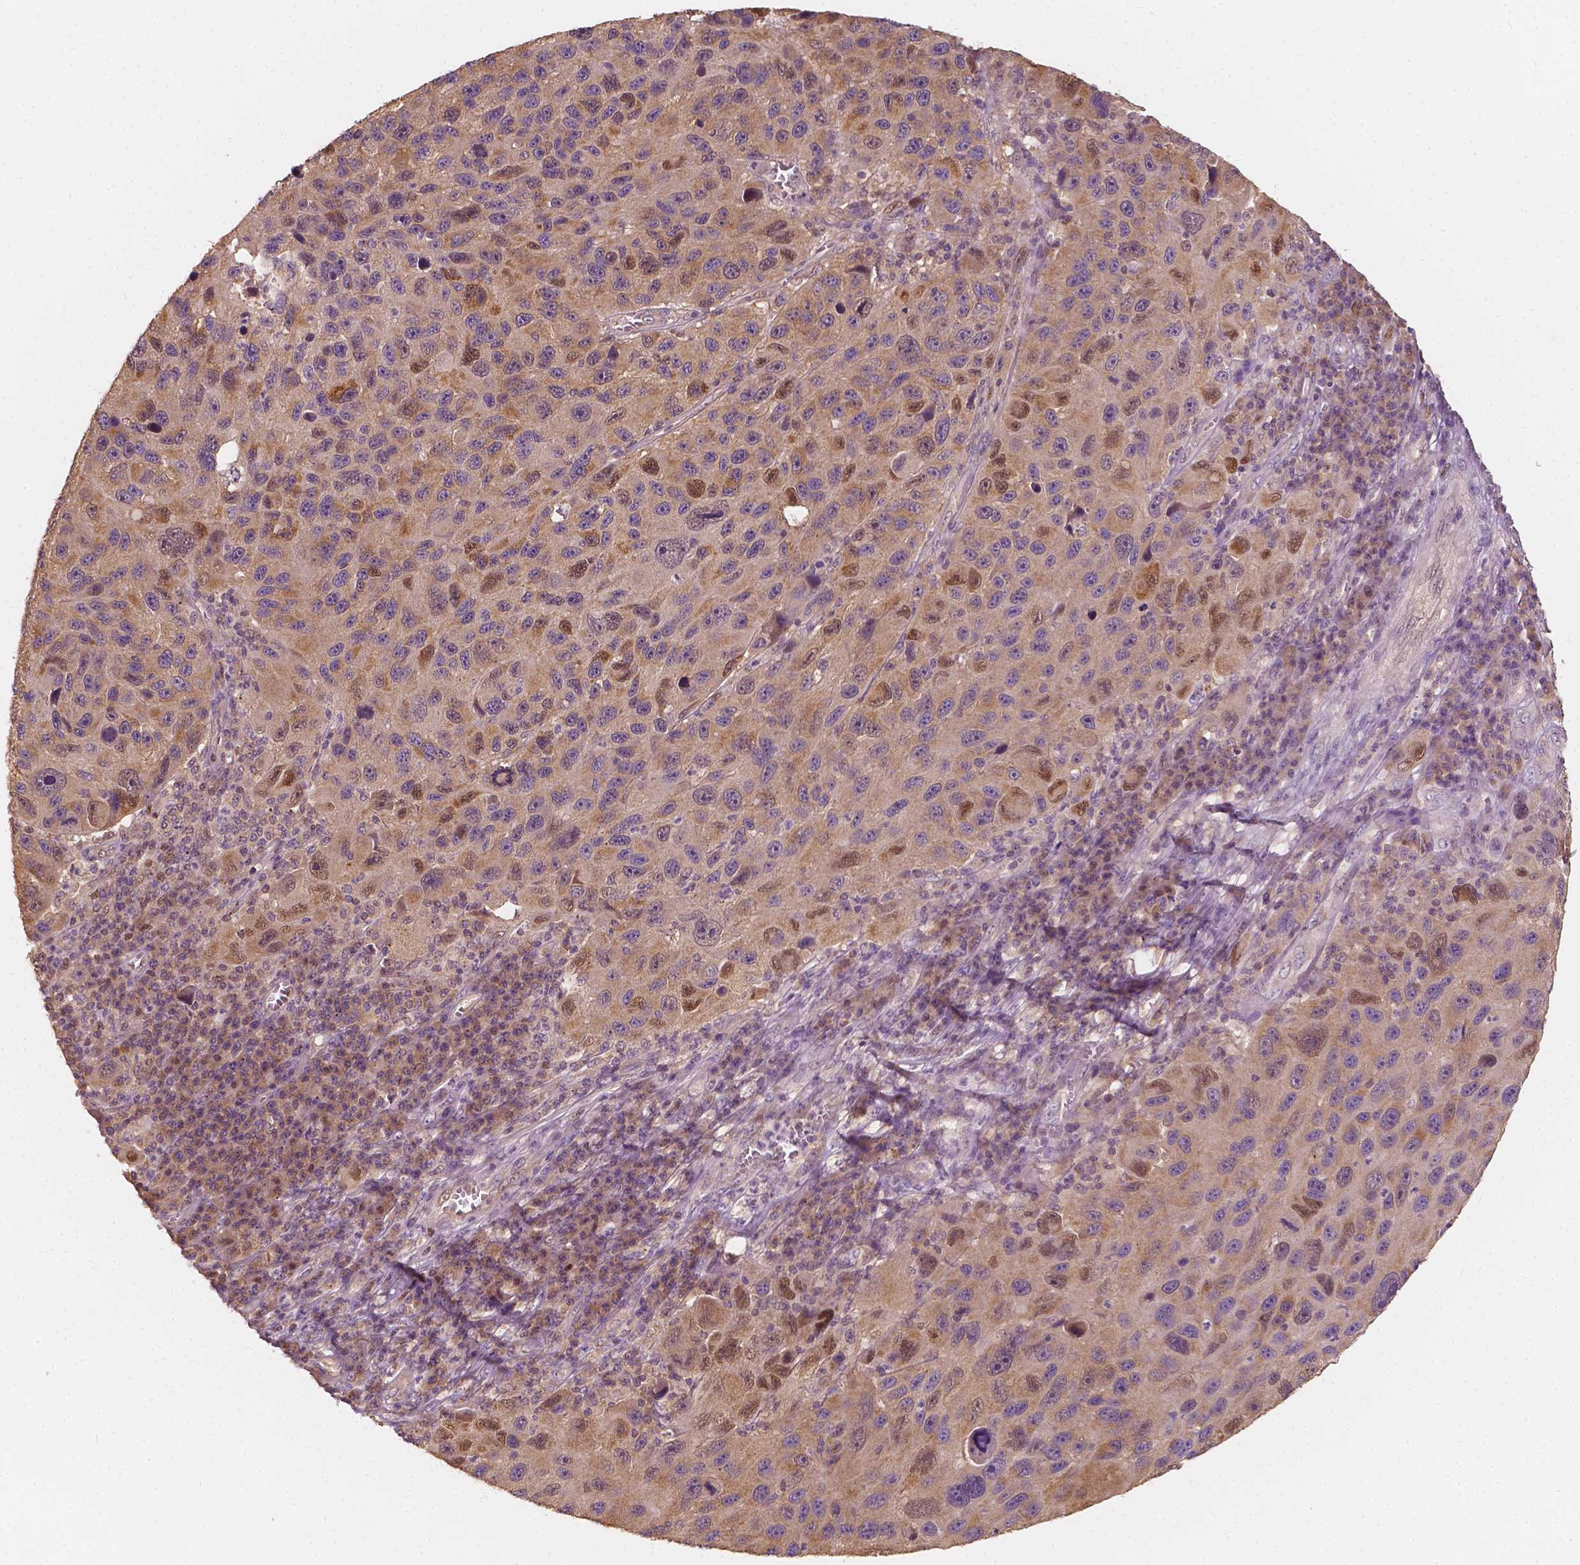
{"staining": {"intensity": "moderate", "quantity": "<25%", "location": "cytoplasmic/membranous,nuclear"}, "tissue": "melanoma", "cell_type": "Tumor cells", "image_type": "cancer", "snomed": [{"axis": "morphology", "description": "Malignant melanoma, NOS"}, {"axis": "topography", "description": "Skin"}], "caption": "Melanoma tissue displays moderate cytoplasmic/membranous and nuclear expression in about <25% of tumor cells, visualized by immunohistochemistry. (DAB IHC with brightfield microscopy, high magnification).", "gene": "TBC1D17", "patient": {"sex": "male", "age": 53}}